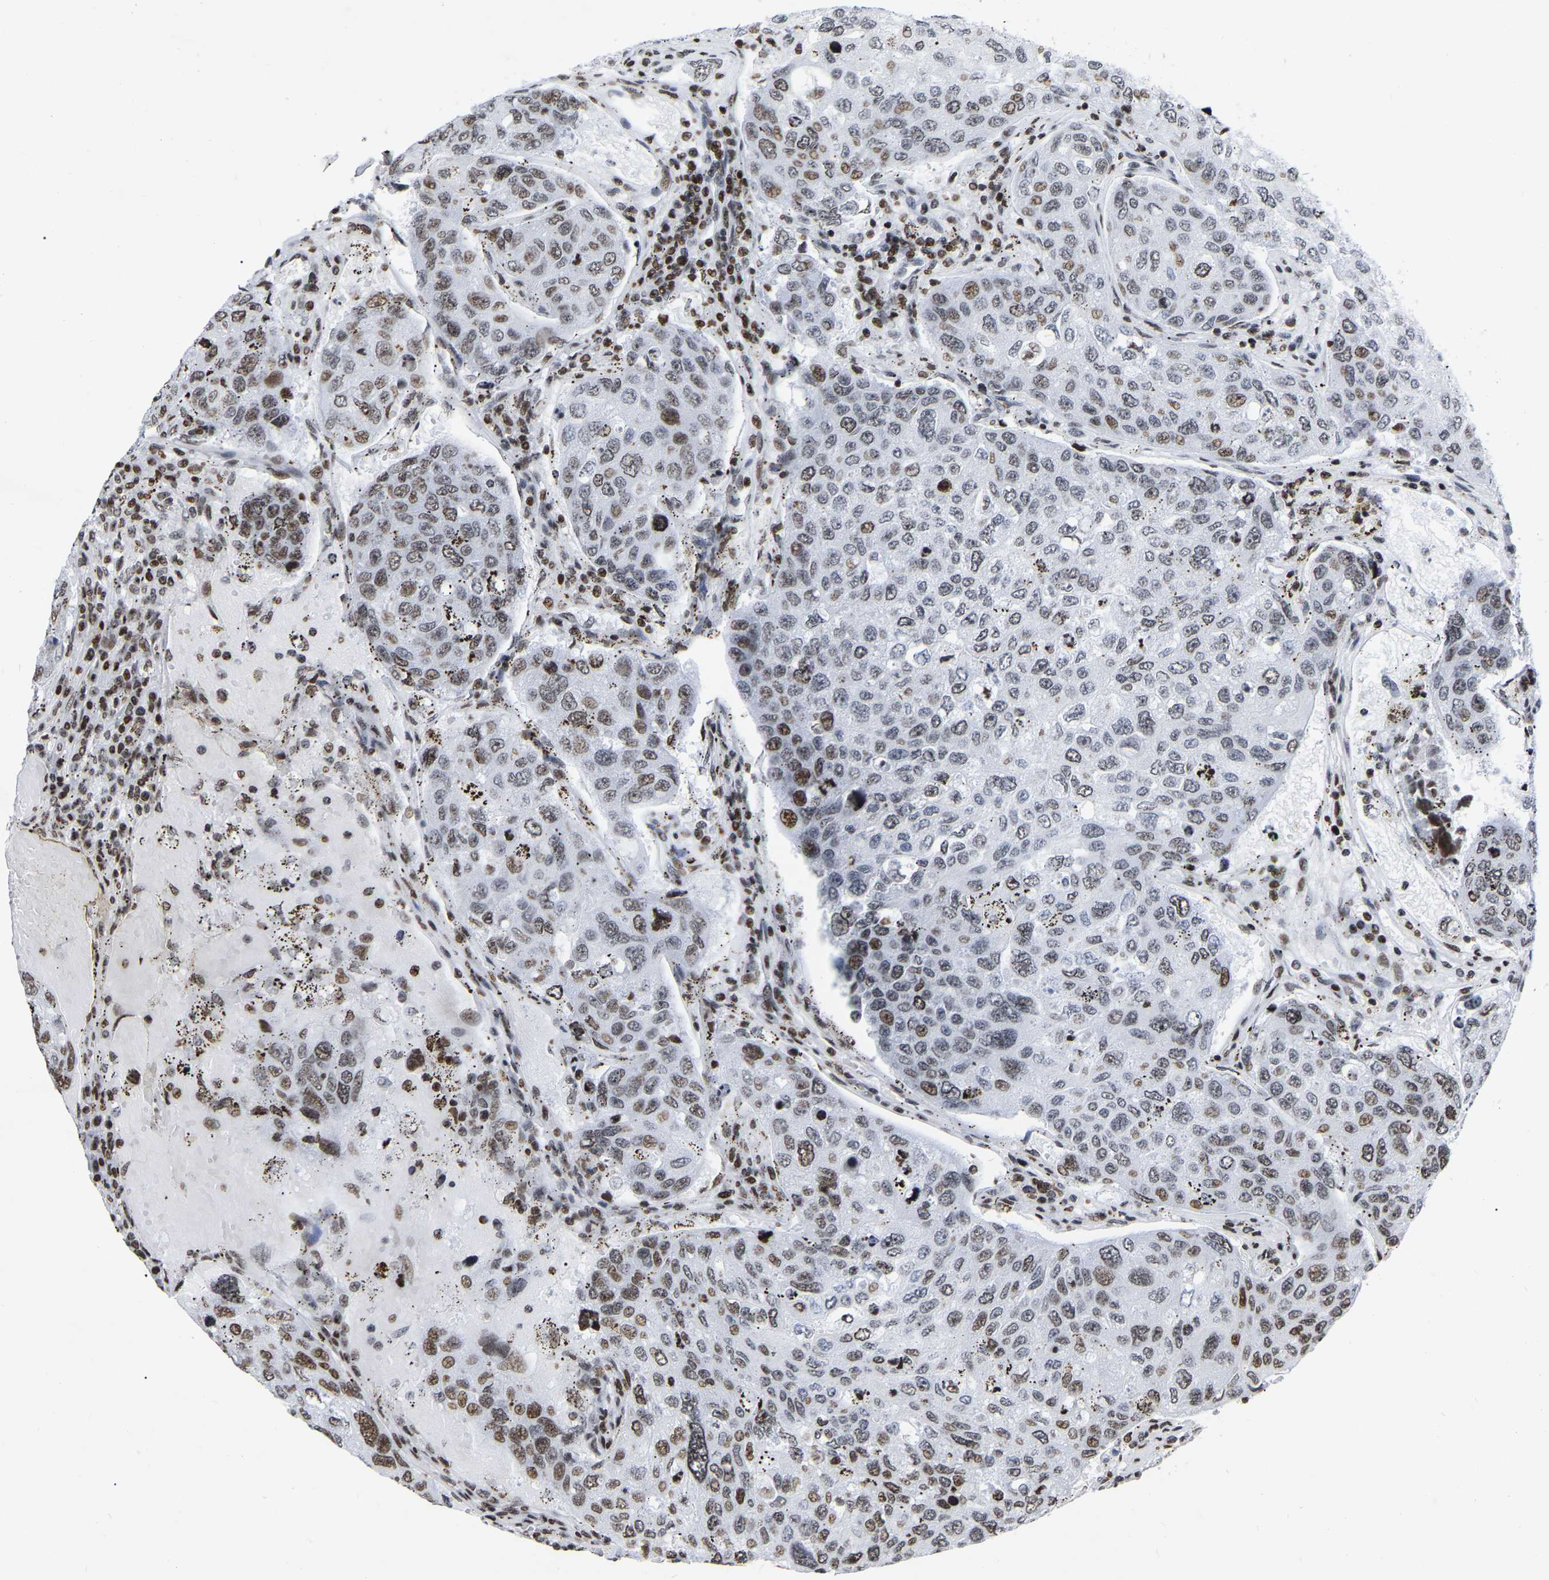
{"staining": {"intensity": "moderate", "quantity": "25%-75%", "location": "nuclear"}, "tissue": "urothelial cancer", "cell_type": "Tumor cells", "image_type": "cancer", "snomed": [{"axis": "morphology", "description": "Urothelial carcinoma, High grade"}, {"axis": "topography", "description": "Lymph node"}, {"axis": "topography", "description": "Urinary bladder"}], "caption": "Tumor cells exhibit medium levels of moderate nuclear positivity in approximately 25%-75% of cells in human urothelial cancer. (brown staining indicates protein expression, while blue staining denotes nuclei).", "gene": "PRCC", "patient": {"sex": "male", "age": 51}}